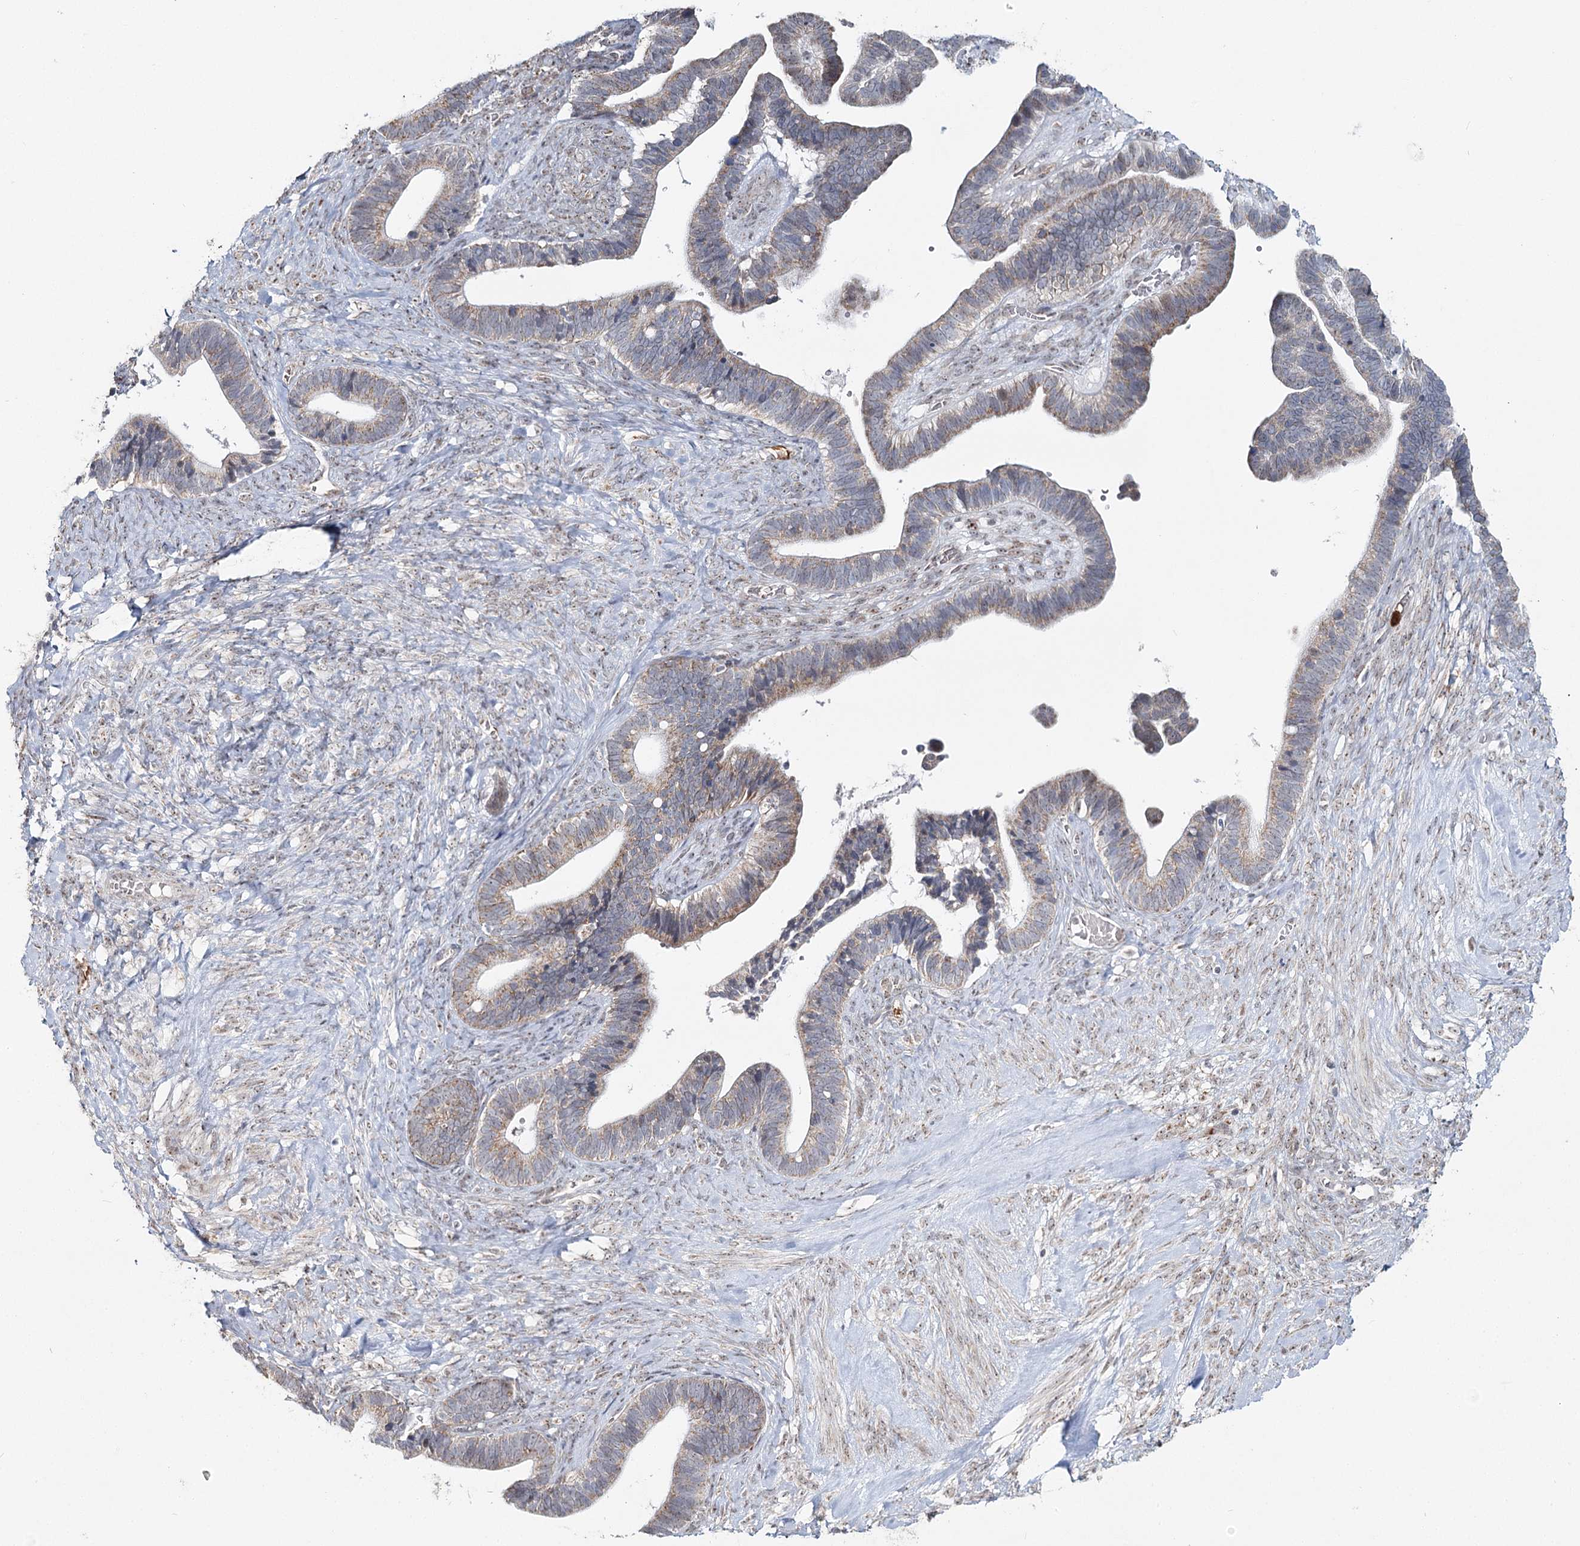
{"staining": {"intensity": "moderate", "quantity": "<25%", "location": "cytoplasmic/membranous"}, "tissue": "ovarian cancer", "cell_type": "Tumor cells", "image_type": "cancer", "snomed": [{"axis": "morphology", "description": "Cystadenocarcinoma, serous, NOS"}, {"axis": "topography", "description": "Ovary"}], "caption": "Human serous cystadenocarcinoma (ovarian) stained with a protein marker demonstrates moderate staining in tumor cells.", "gene": "ATAD1", "patient": {"sex": "female", "age": 56}}